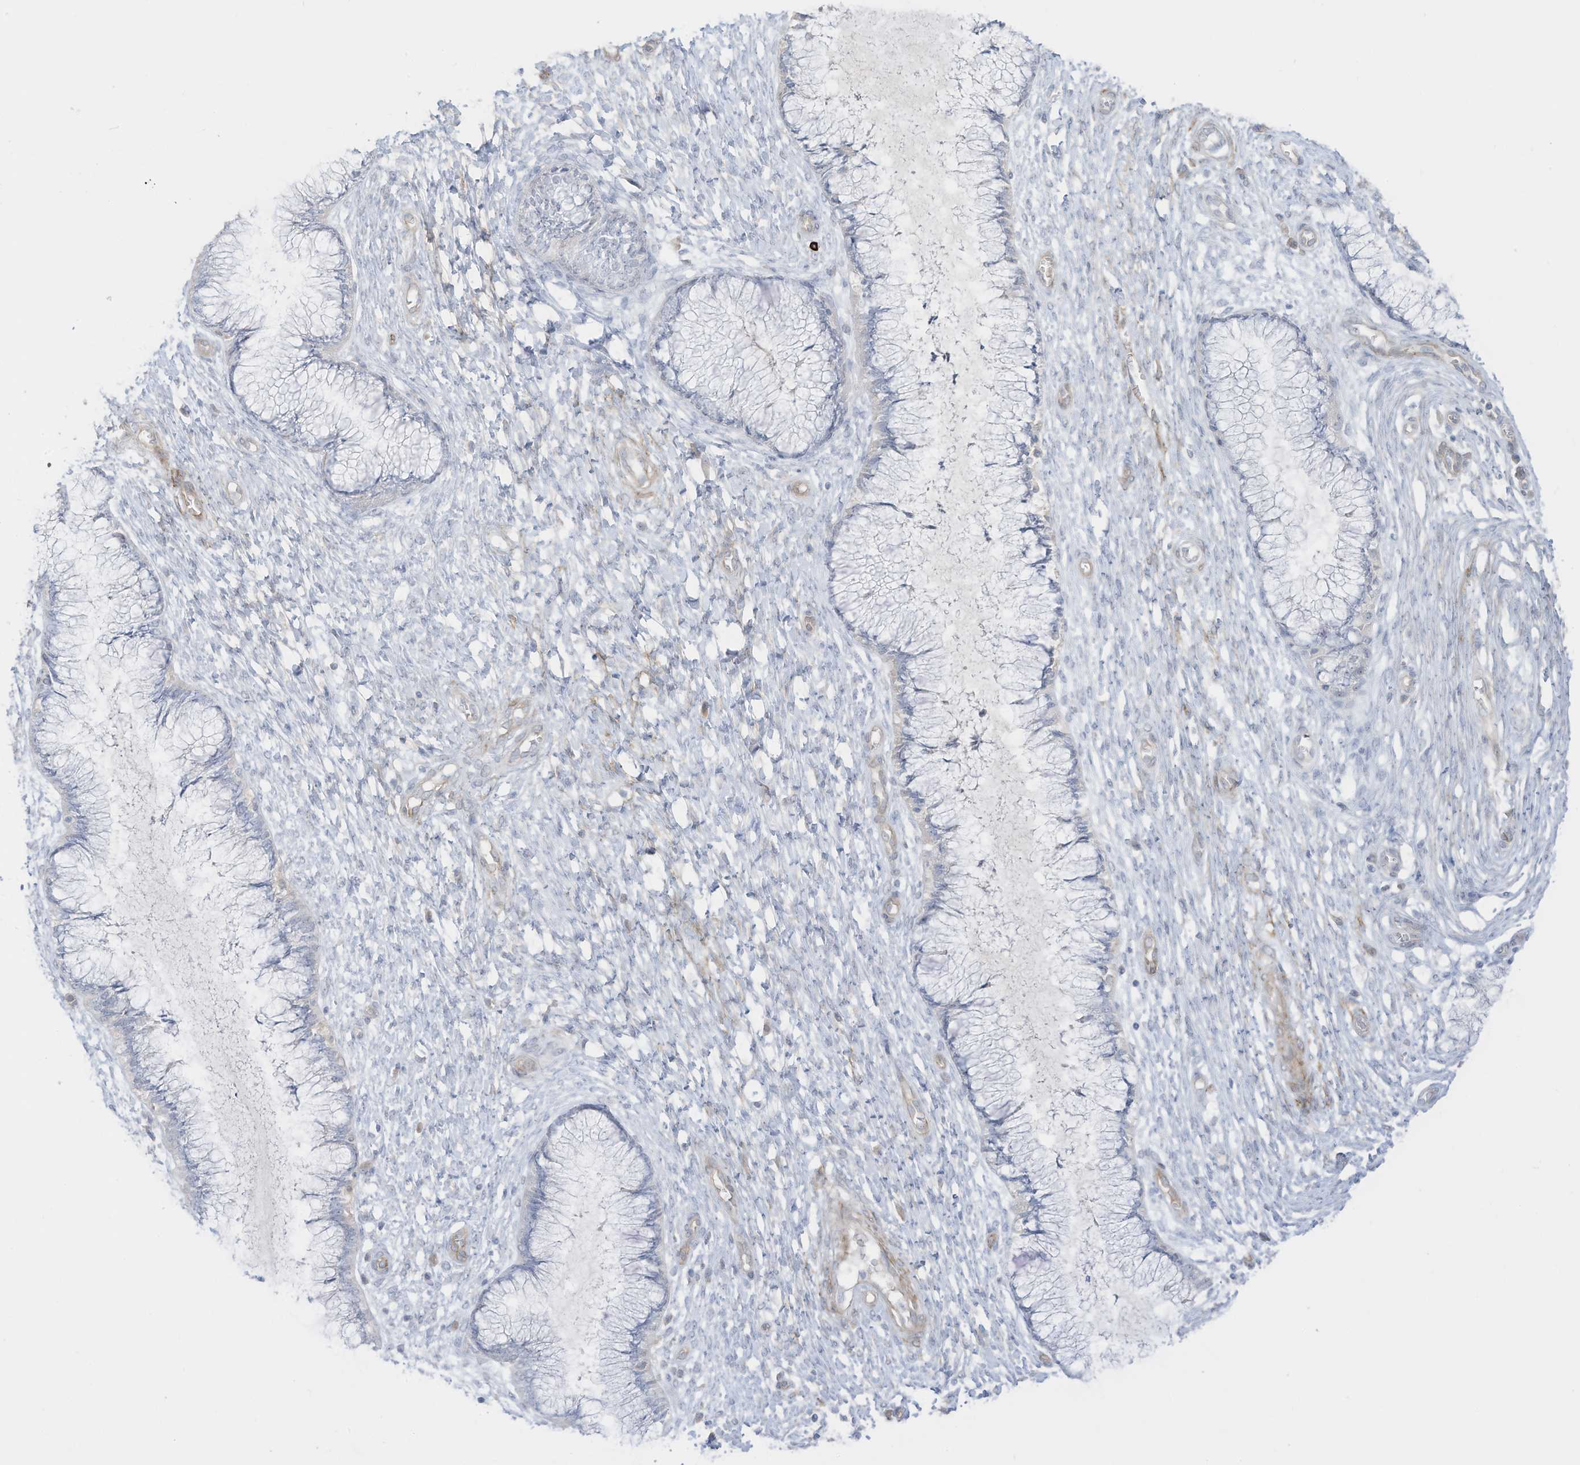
{"staining": {"intensity": "negative", "quantity": "none", "location": "none"}, "tissue": "cervix", "cell_type": "Glandular cells", "image_type": "normal", "snomed": [{"axis": "morphology", "description": "Normal tissue, NOS"}, {"axis": "topography", "description": "Cervix"}], "caption": "IHC micrograph of normal cervix: human cervix stained with DAB exhibits no significant protein positivity in glandular cells. Nuclei are stained in blue.", "gene": "C11orf87", "patient": {"sex": "female", "age": 55}}